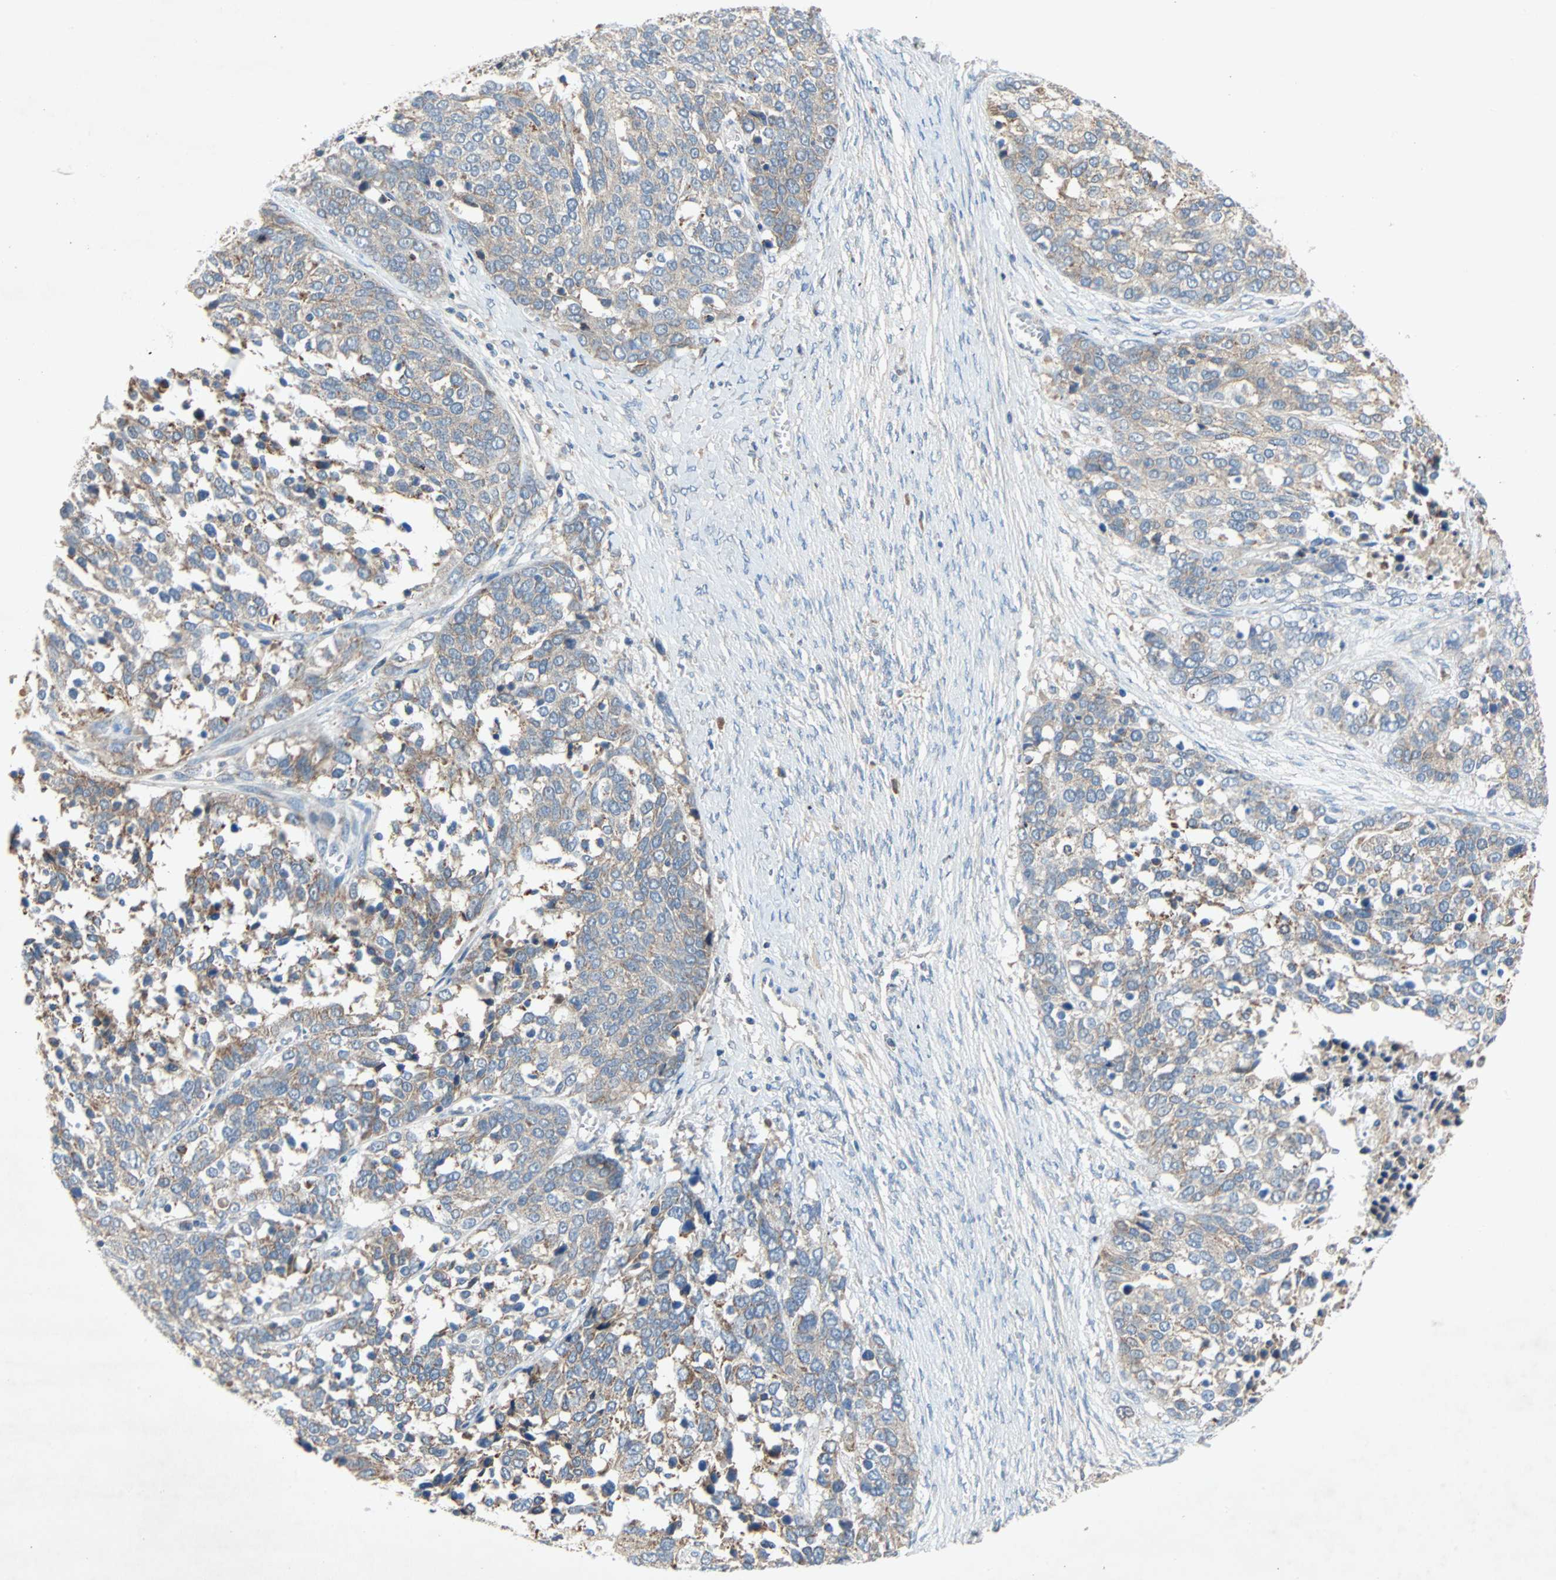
{"staining": {"intensity": "weak", "quantity": ">75%", "location": "cytoplasmic/membranous"}, "tissue": "ovarian cancer", "cell_type": "Tumor cells", "image_type": "cancer", "snomed": [{"axis": "morphology", "description": "Cystadenocarcinoma, serous, NOS"}, {"axis": "topography", "description": "Ovary"}], "caption": "Immunohistochemical staining of human ovarian cancer (serous cystadenocarcinoma) demonstrates low levels of weak cytoplasmic/membranous protein positivity in approximately >75% of tumor cells.", "gene": "XYLT1", "patient": {"sex": "female", "age": 44}}